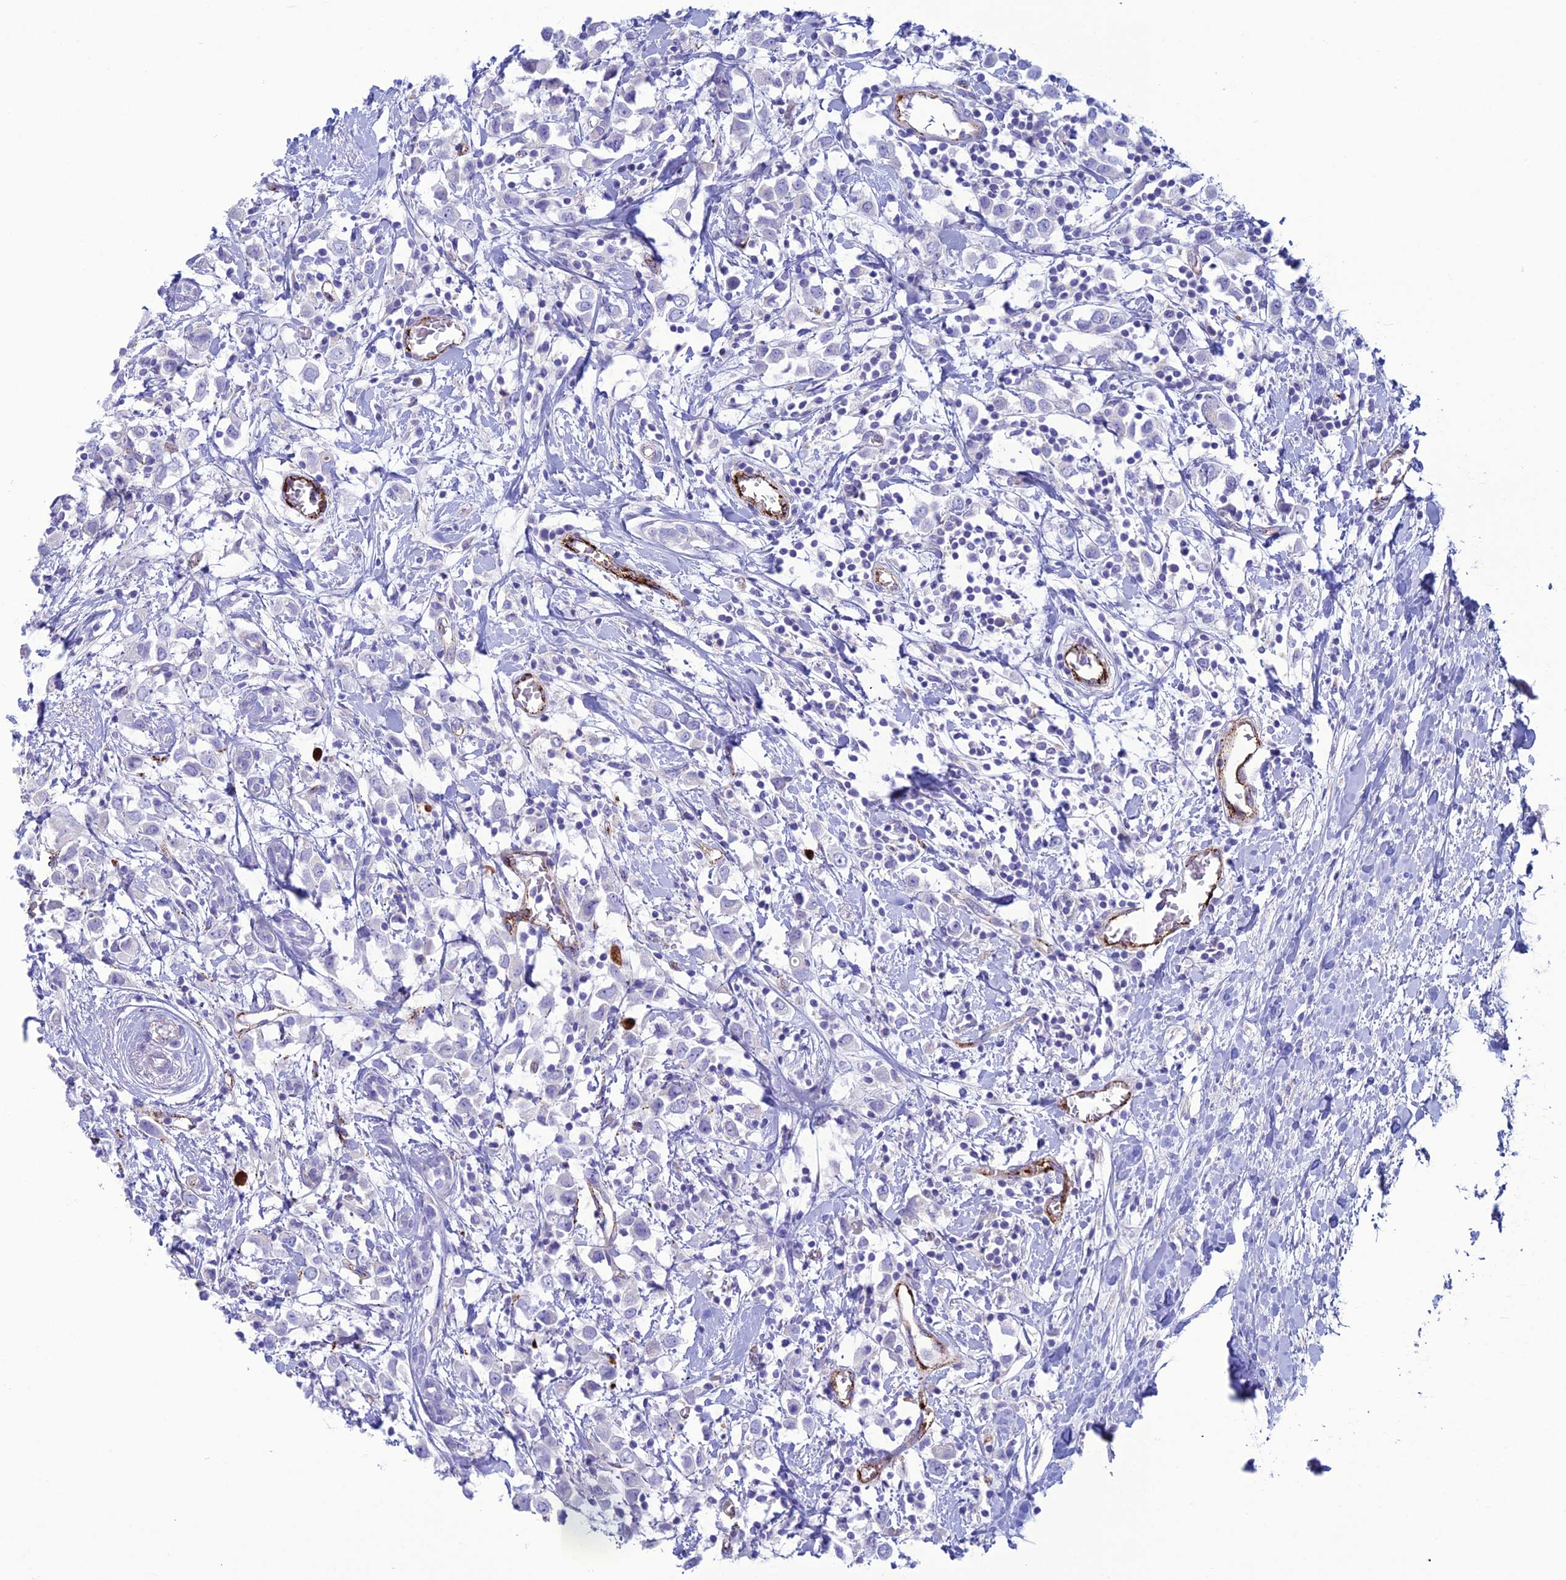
{"staining": {"intensity": "negative", "quantity": "none", "location": "none"}, "tissue": "breast cancer", "cell_type": "Tumor cells", "image_type": "cancer", "snomed": [{"axis": "morphology", "description": "Duct carcinoma"}, {"axis": "topography", "description": "Breast"}], "caption": "Breast cancer stained for a protein using immunohistochemistry exhibits no positivity tumor cells.", "gene": "CDC42EP5", "patient": {"sex": "female", "age": 61}}